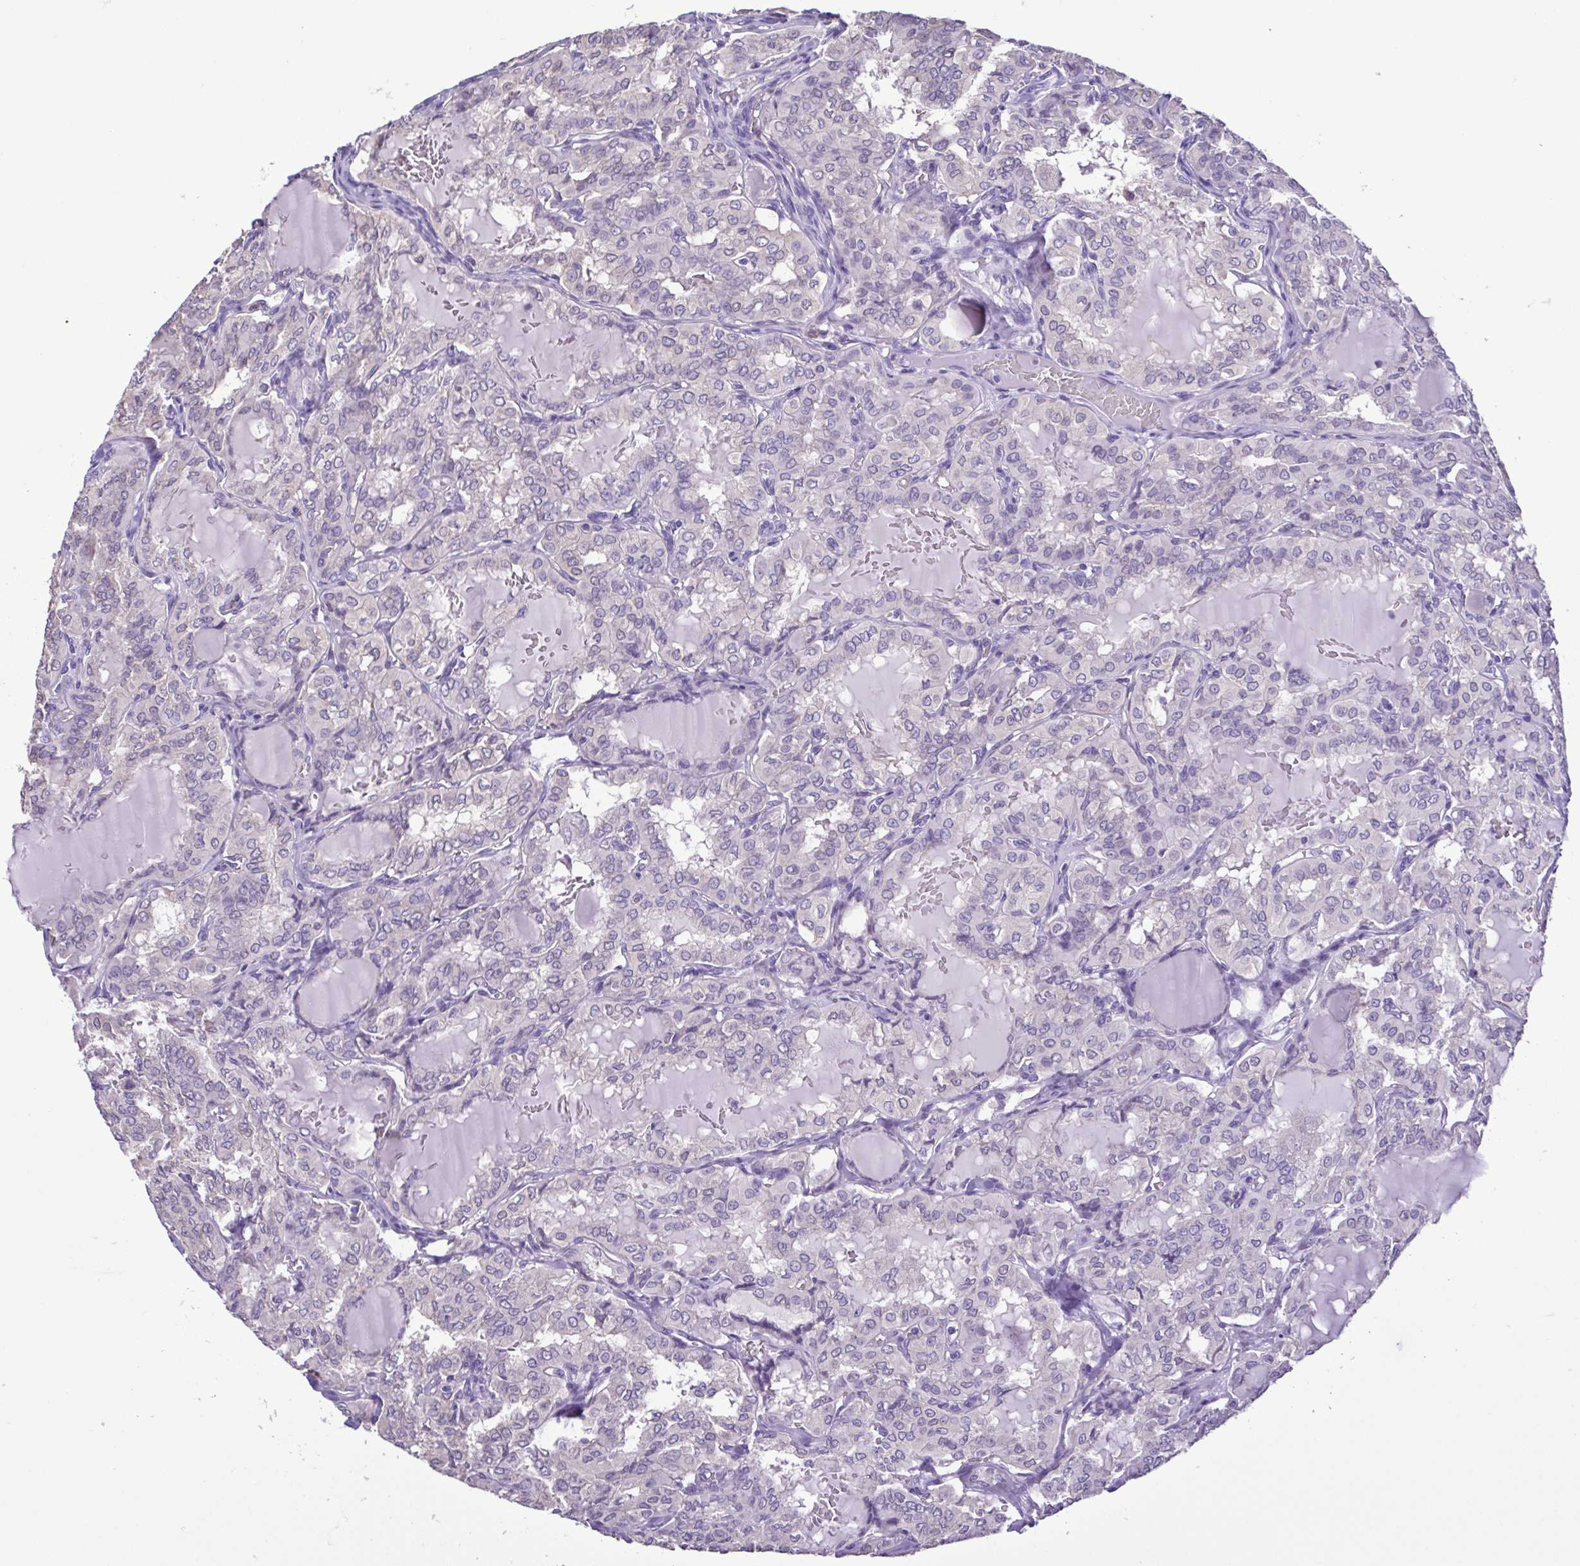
{"staining": {"intensity": "negative", "quantity": "none", "location": "none"}, "tissue": "thyroid cancer", "cell_type": "Tumor cells", "image_type": "cancer", "snomed": [{"axis": "morphology", "description": "Papillary adenocarcinoma, NOS"}, {"axis": "topography", "description": "Thyroid gland"}], "caption": "Immunohistochemistry histopathology image of neoplastic tissue: thyroid cancer stained with DAB (3,3'-diaminobenzidine) displays no significant protein staining in tumor cells.", "gene": "CBY2", "patient": {"sex": "male", "age": 20}}